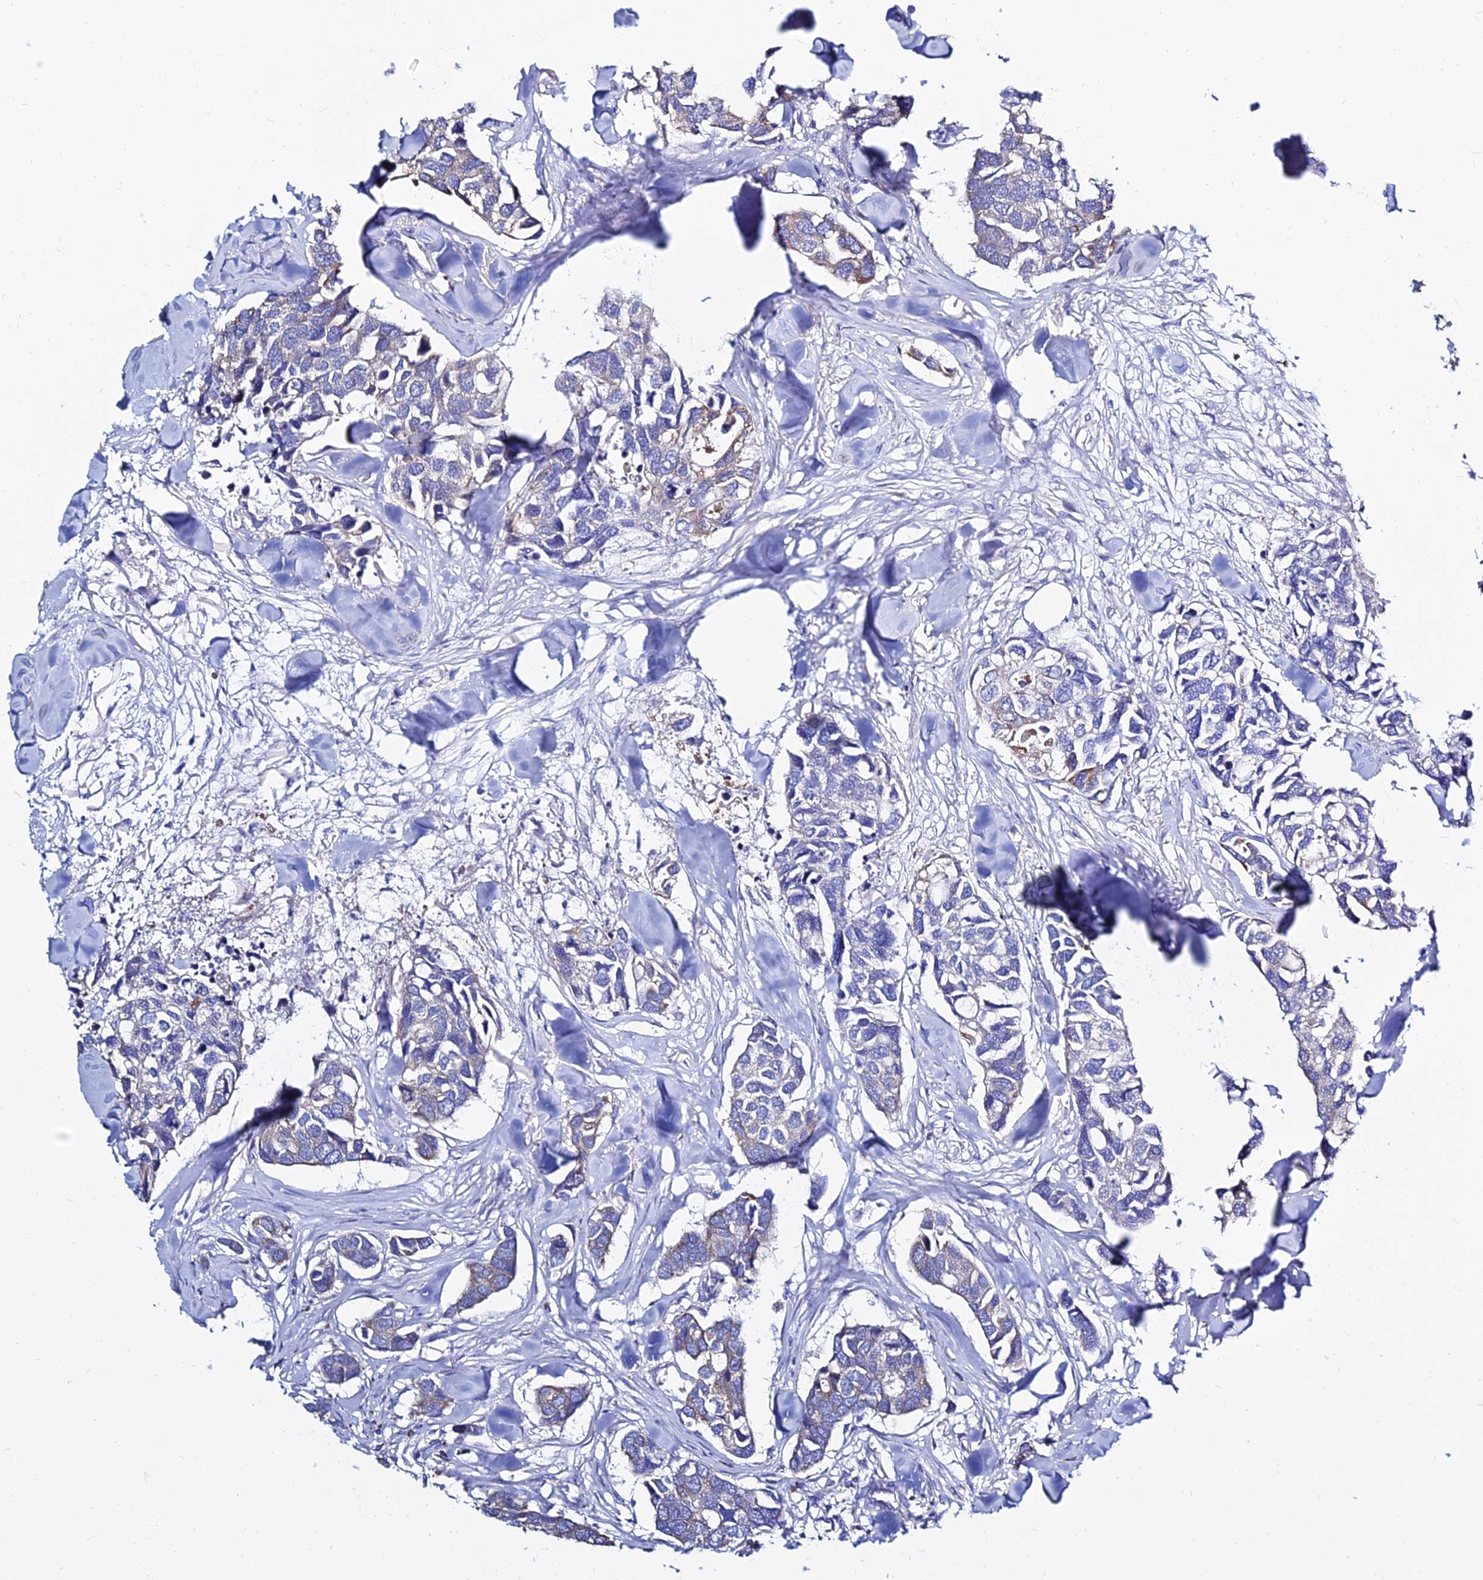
{"staining": {"intensity": "weak", "quantity": "25%-75%", "location": "cytoplasmic/membranous"}, "tissue": "breast cancer", "cell_type": "Tumor cells", "image_type": "cancer", "snomed": [{"axis": "morphology", "description": "Duct carcinoma"}, {"axis": "topography", "description": "Breast"}], "caption": "High-power microscopy captured an immunohistochemistry photomicrograph of breast infiltrating ductal carcinoma, revealing weak cytoplasmic/membranous staining in about 25%-75% of tumor cells. The protein of interest is shown in brown color, while the nuclei are stained blue.", "gene": "MGST1", "patient": {"sex": "female", "age": 83}}